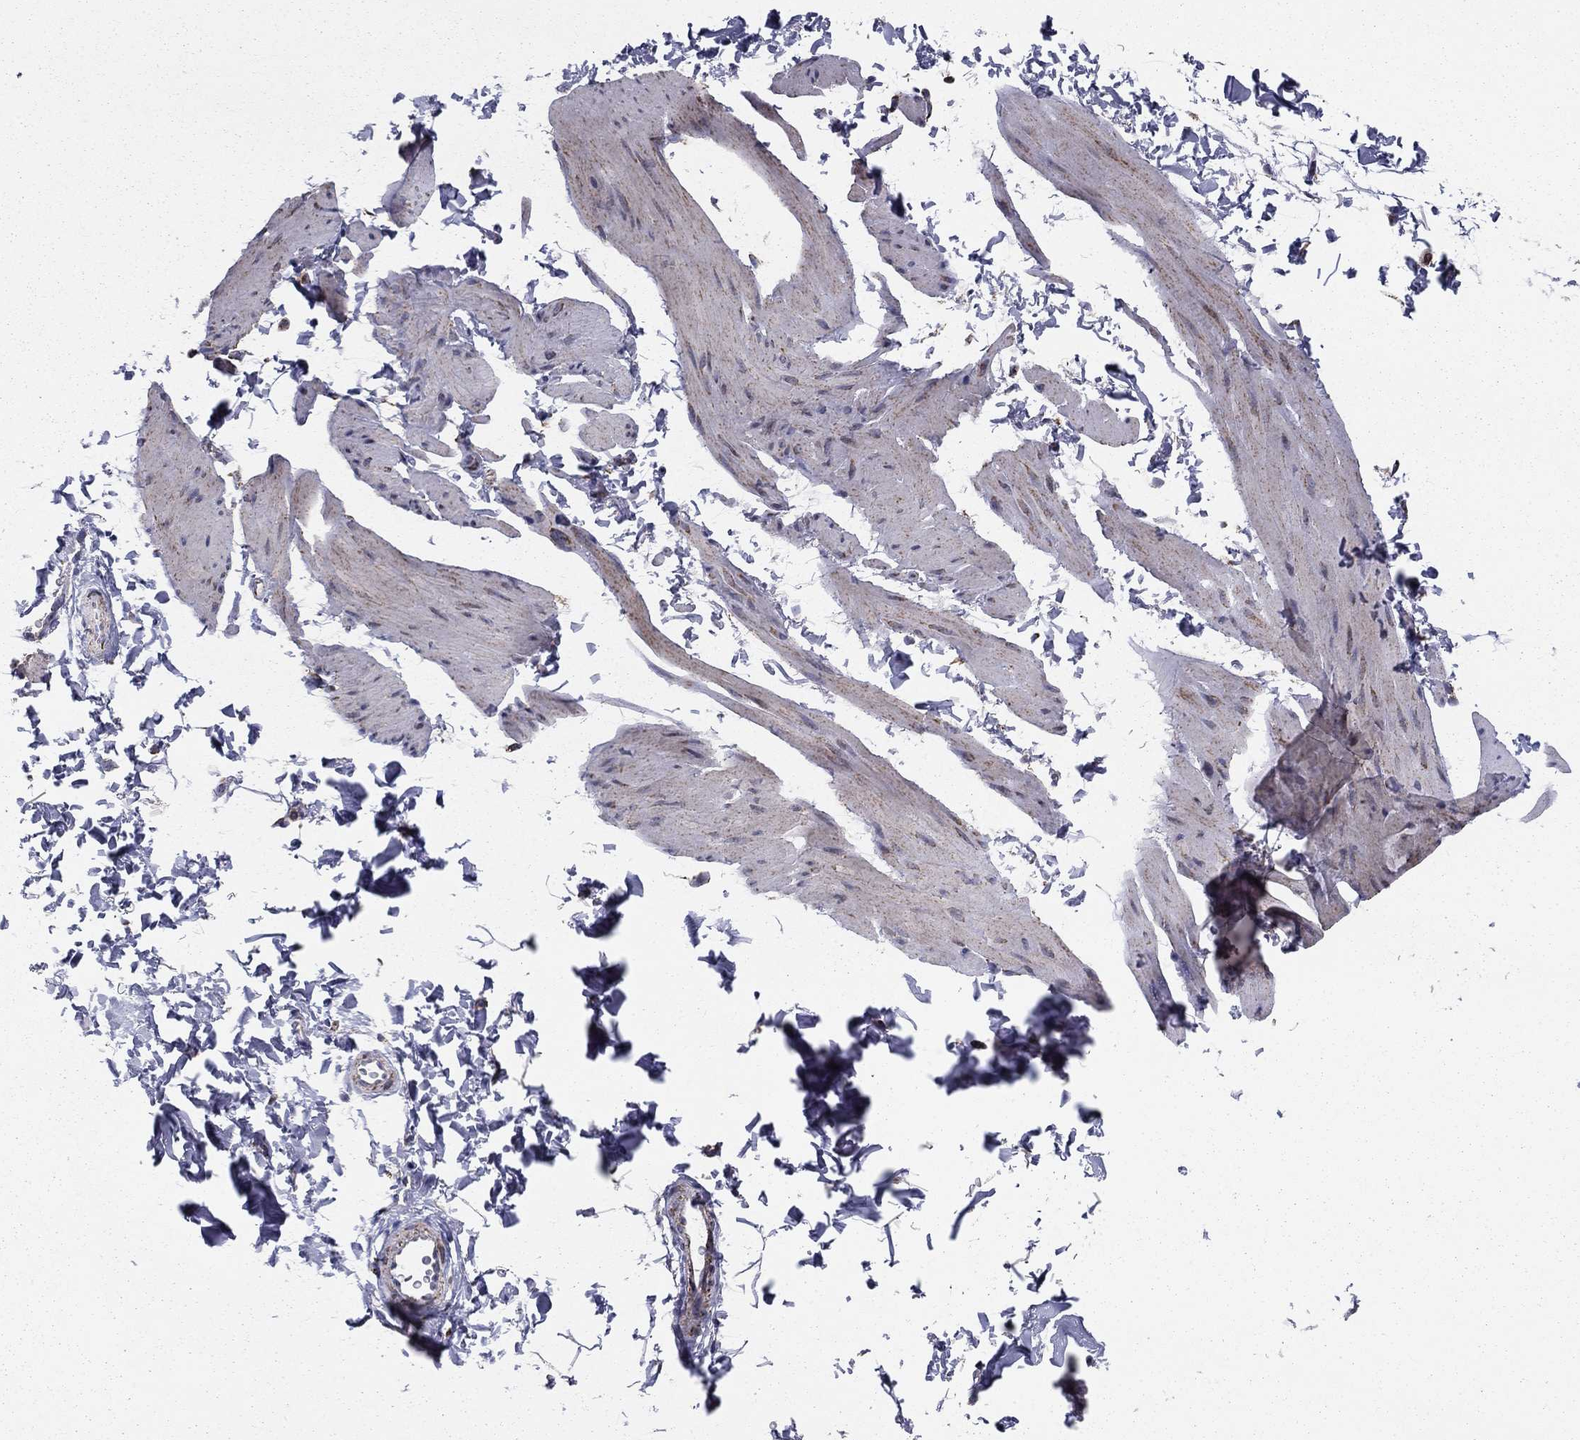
{"staining": {"intensity": "moderate", "quantity": "<25%", "location": "cytoplasmic/membranous"}, "tissue": "smooth muscle", "cell_type": "Smooth muscle cells", "image_type": "normal", "snomed": [{"axis": "morphology", "description": "Normal tissue, NOS"}, {"axis": "topography", "description": "Adipose tissue"}, {"axis": "topography", "description": "Smooth muscle"}, {"axis": "topography", "description": "Peripheral nerve tissue"}], "caption": "This image shows immunohistochemistry (IHC) staining of normal smooth muscle, with low moderate cytoplasmic/membranous positivity in approximately <25% of smooth muscle cells.", "gene": "NDUFV1", "patient": {"sex": "male", "age": 83}}